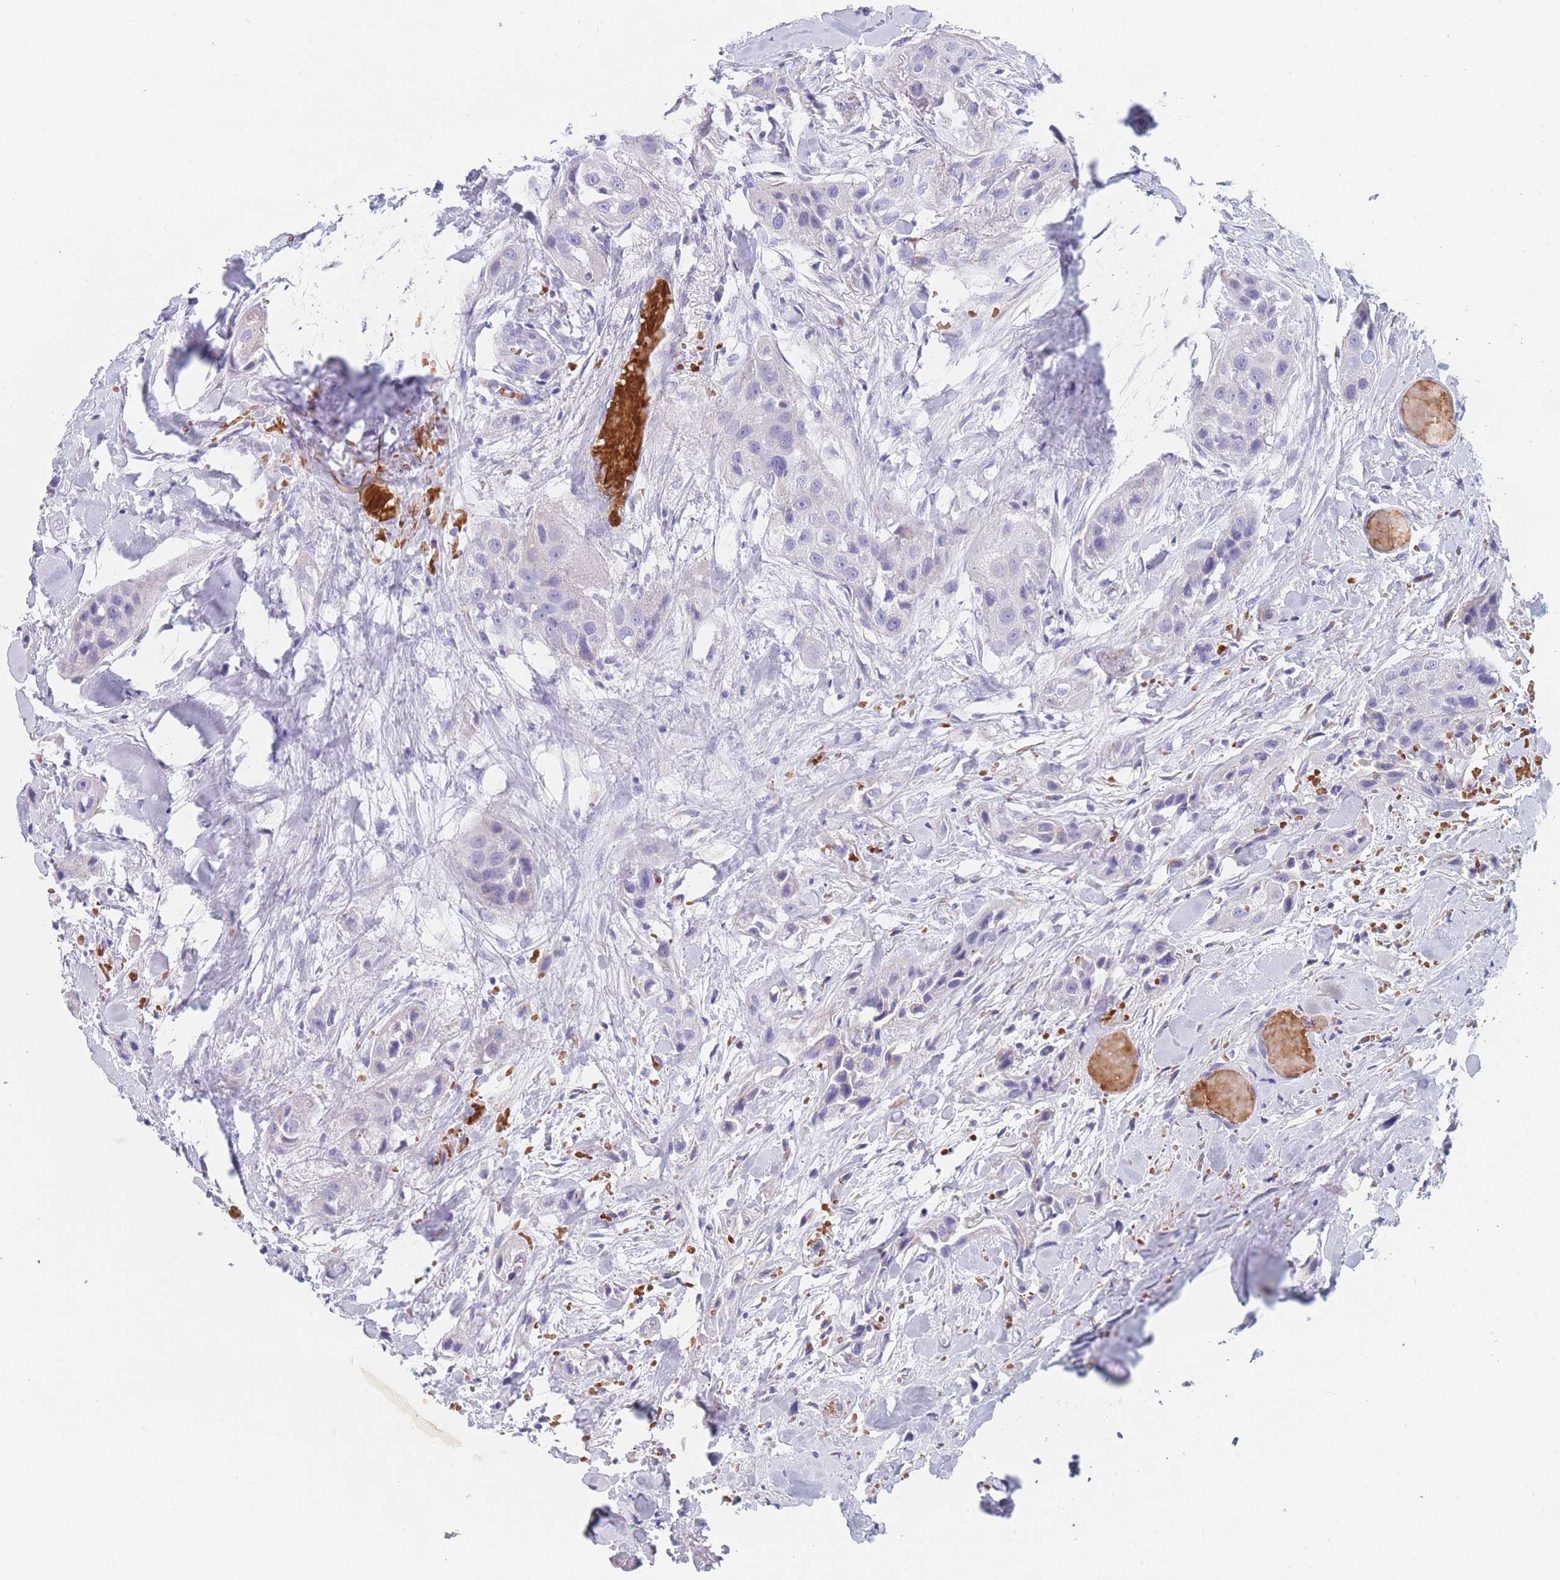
{"staining": {"intensity": "negative", "quantity": "none", "location": "none"}, "tissue": "head and neck cancer", "cell_type": "Tumor cells", "image_type": "cancer", "snomed": [{"axis": "morphology", "description": "Normal tissue, NOS"}, {"axis": "morphology", "description": "Squamous cell carcinoma, NOS"}, {"axis": "topography", "description": "Skeletal muscle"}, {"axis": "topography", "description": "Head-Neck"}], "caption": "Immunohistochemical staining of head and neck cancer exhibits no significant positivity in tumor cells. (DAB IHC visualized using brightfield microscopy, high magnification).", "gene": "OR5D16", "patient": {"sex": "male", "age": 51}}